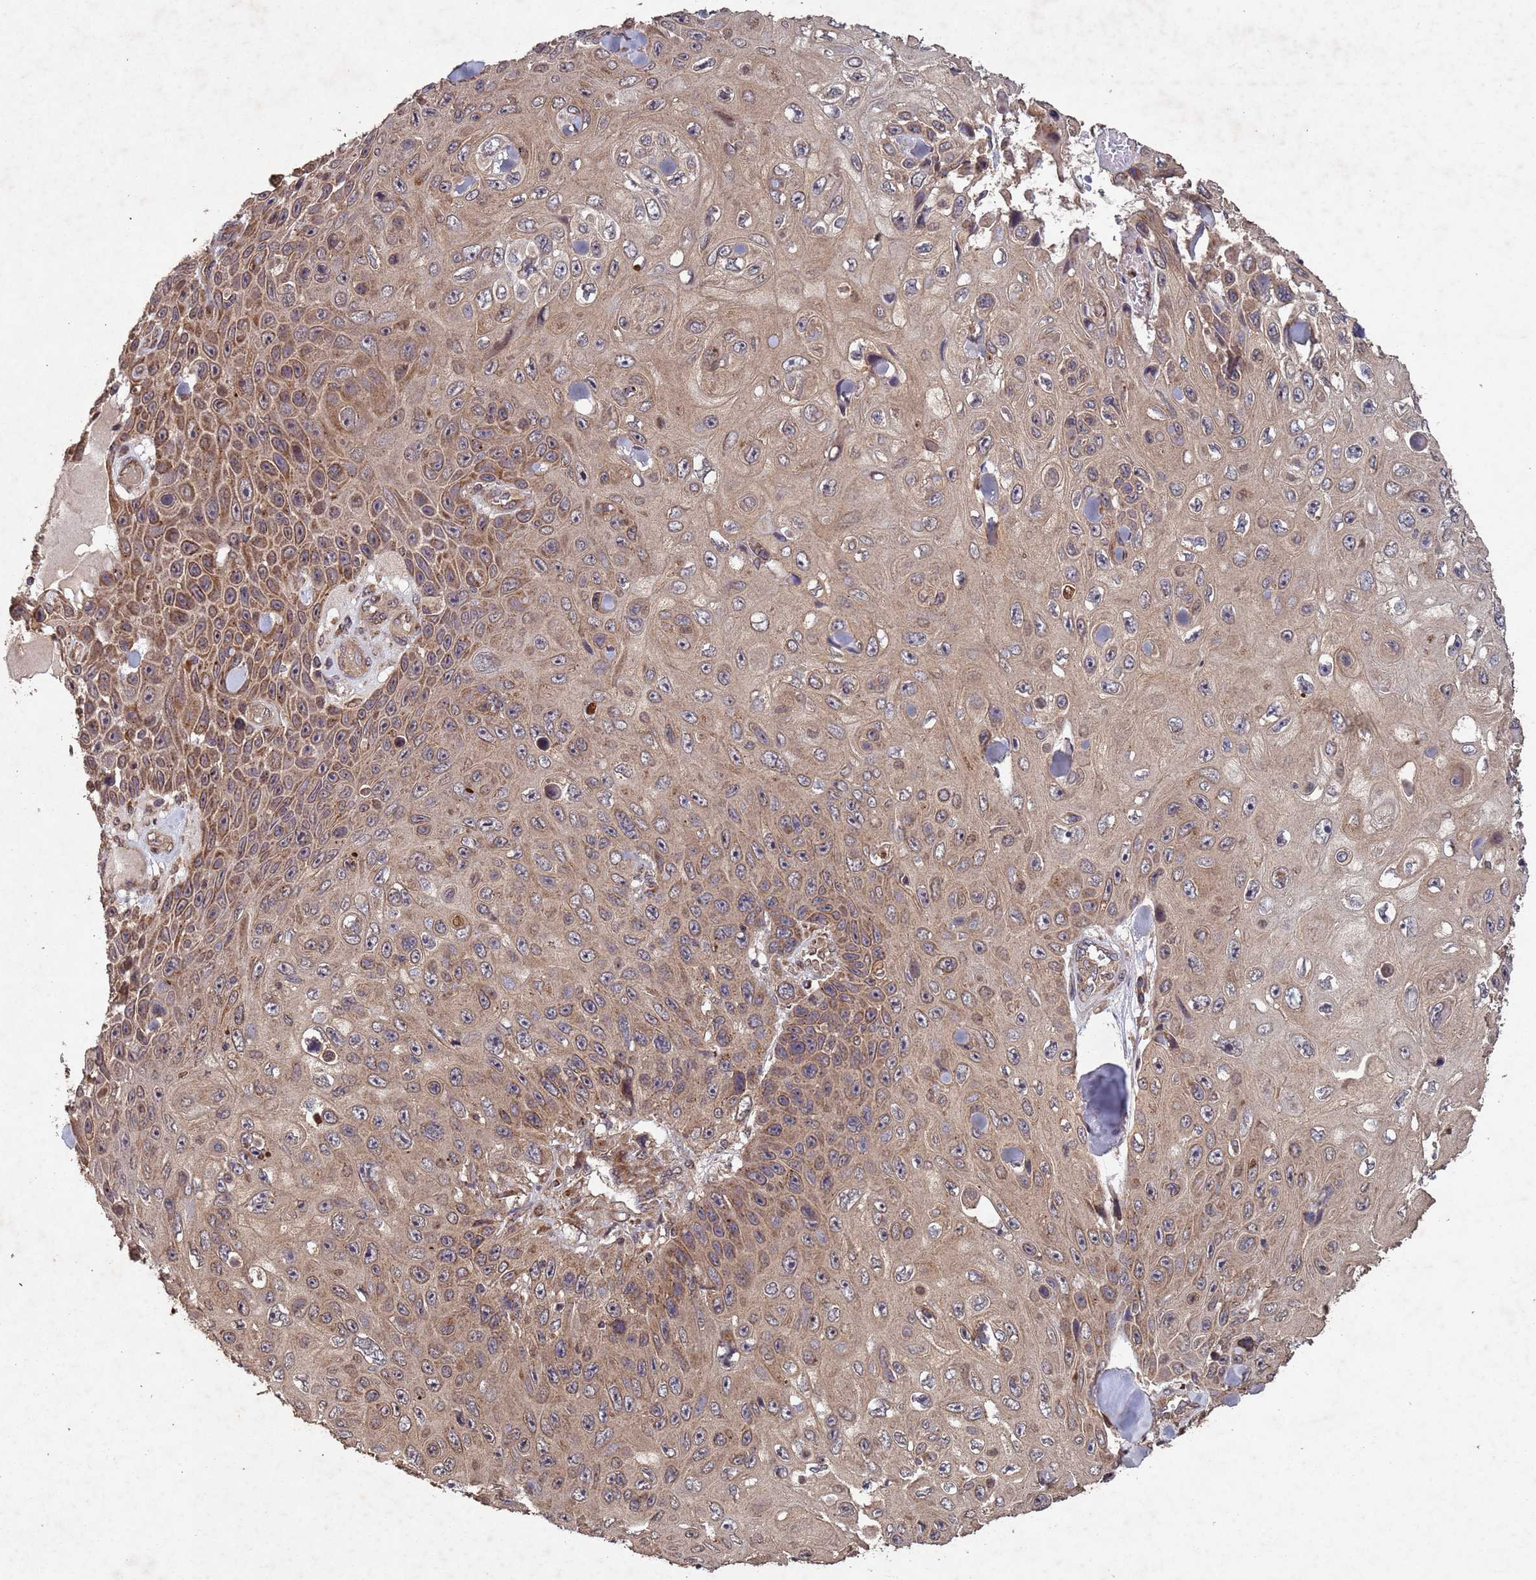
{"staining": {"intensity": "moderate", "quantity": ">75%", "location": "cytoplasmic/membranous"}, "tissue": "skin cancer", "cell_type": "Tumor cells", "image_type": "cancer", "snomed": [{"axis": "morphology", "description": "Squamous cell carcinoma, NOS"}, {"axis": "topography", "description": "Skin"}], "caption": "Protein expression analysis of skin cancer (squamous cell carcinoma) shows moderate cytoplasmic/membranous expression in approximately >75% of tumor cells. Nuclei are stained in blue.", "gene": "FASTKD1", "patient": {"sex": "male", "age": 82}}